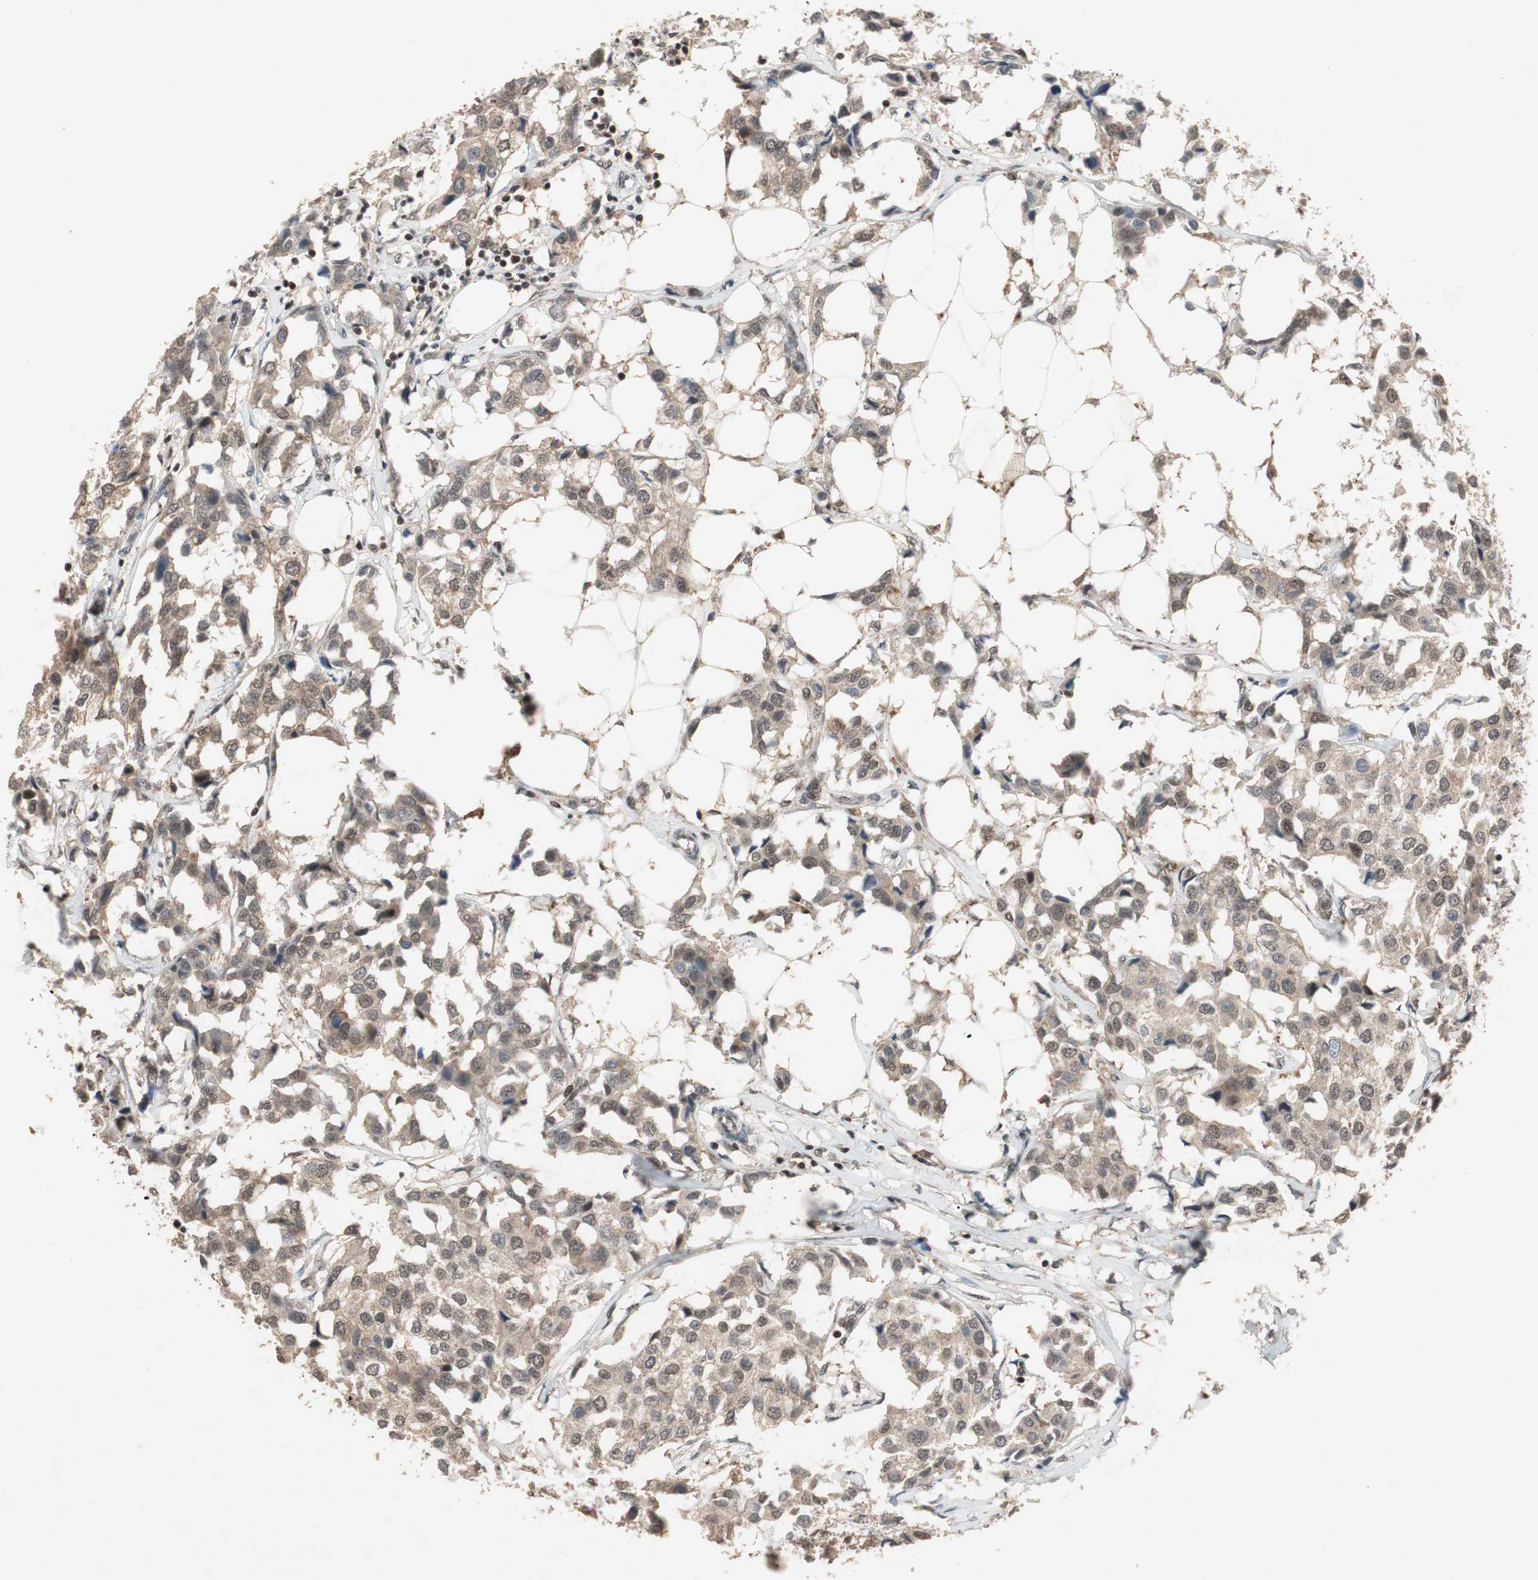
{"staining": {"intensity": "moderate", "quantity": ">75%", "location": "cytoplasmic/membranous,nuclear"}, "tissue": "breast cancer", "cell_type": "Tumor cells", "image_type": "cancer", "snomed": [{"axis": "morphology", "description": "Duct carcinoma"}, {"axis": "topography", "description": "Breast"}], "caption": "Immunohistochemical staining of breast infiltrating ductal carcinoma displays medium levels of moderate cytoplasmic/membranous and nuclear staining in about >75% of tumor cells.", "gene": "GART", "patient": {"sex": "female", "age": 80}}